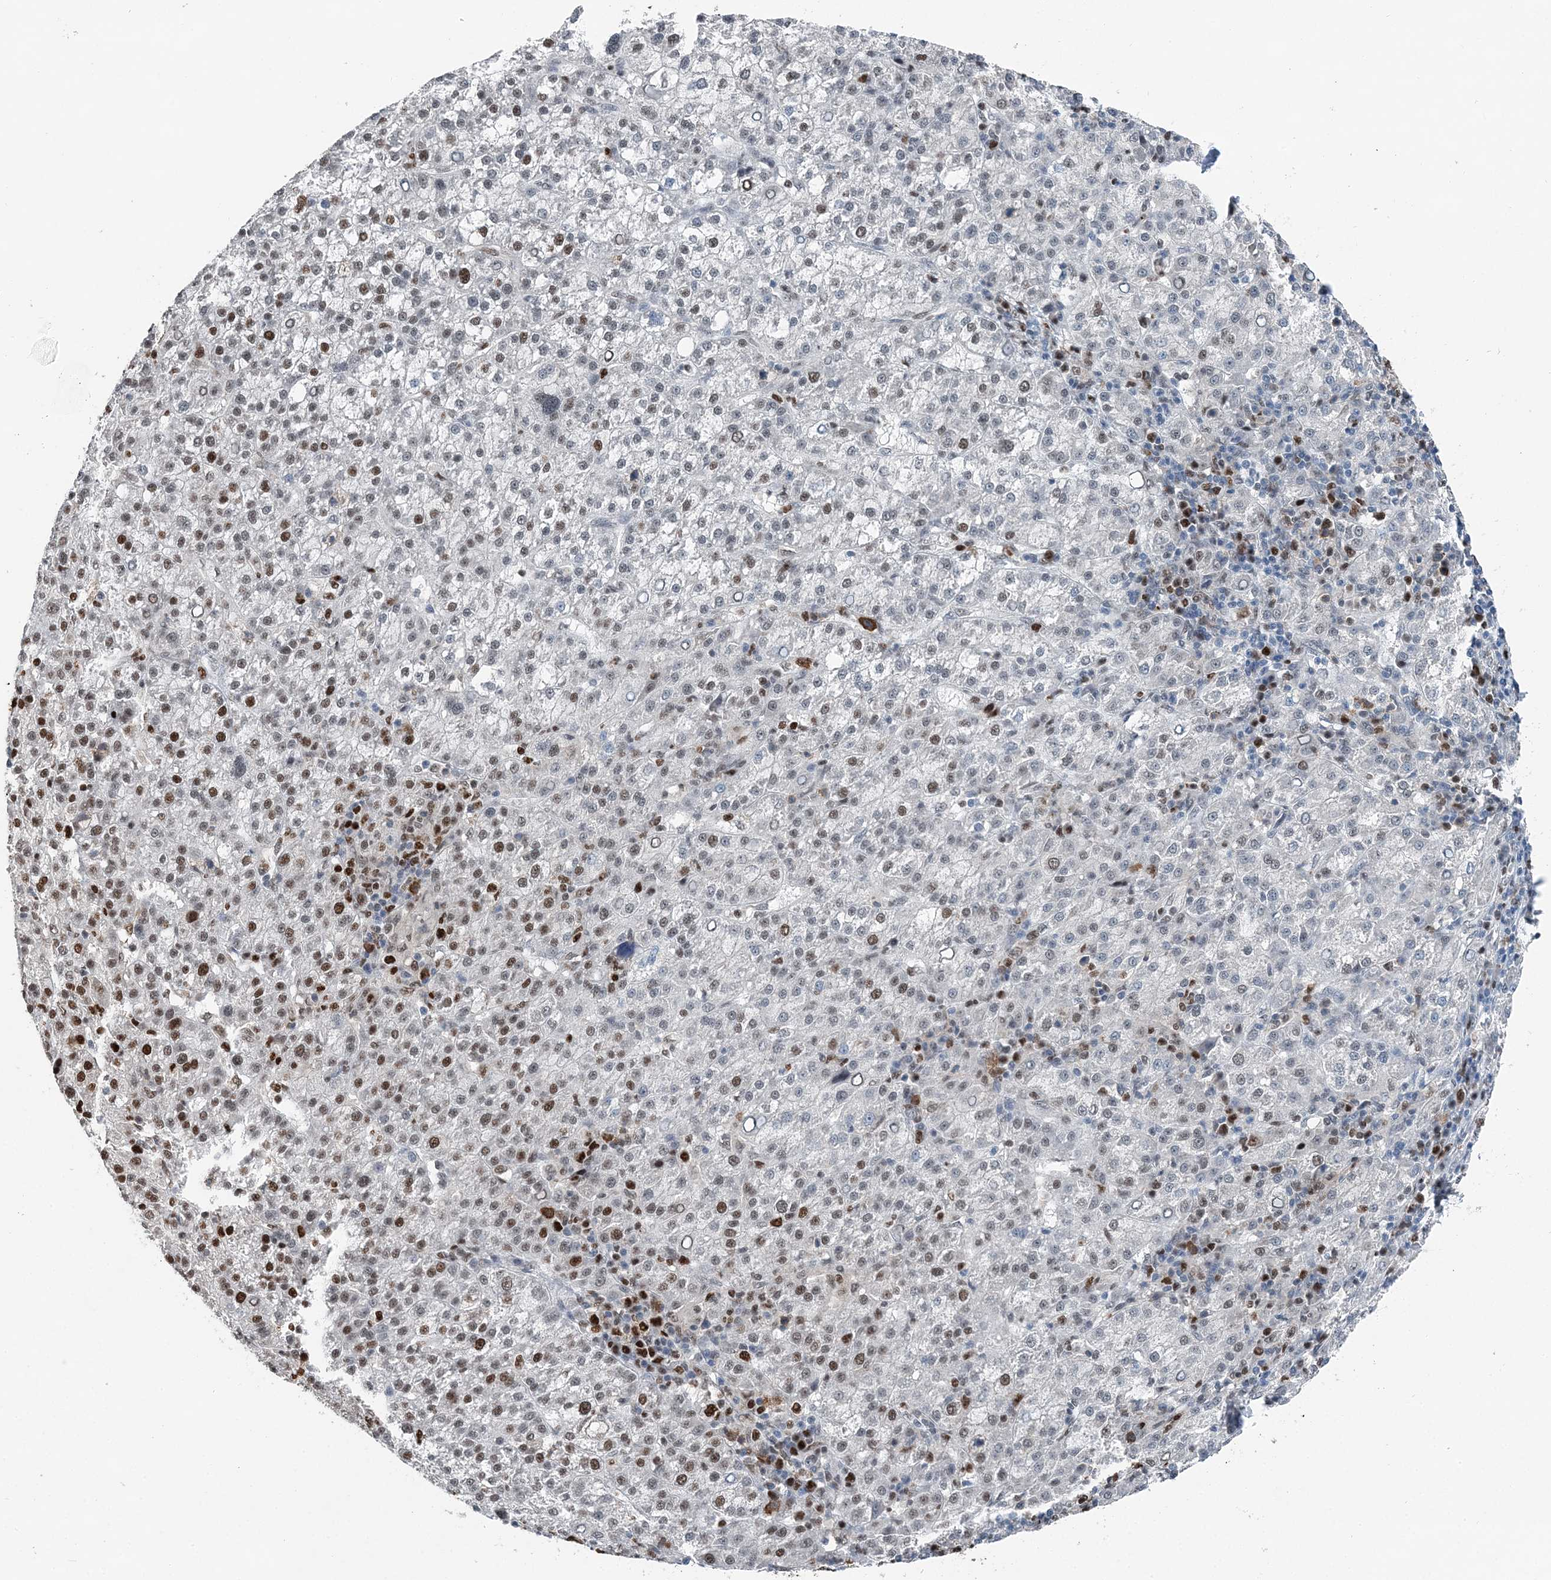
{"staining": {"intensity": "moderate", "quantity": "<25%", "location": "nuclear"}, "tissue": "liver cancer", "cell_type": "Tumor cells", "image_type": "cancer", "snomed": [{"axis": "morphology", "description": "Carcinoma, Hepatocellular, NOS"}, {"axis": "topography", "description": "Liver"}], "caption": "Immunohistochemical staining of liver hepatocellular carcinoma displays low levels of moderate nuclear expression in about <25% of tumor cells. The protein of interest is shown in brown color, while the nuclei are stained blue.", "gene": "HAT1", "patient": {"sex": "female", "age": 58}}